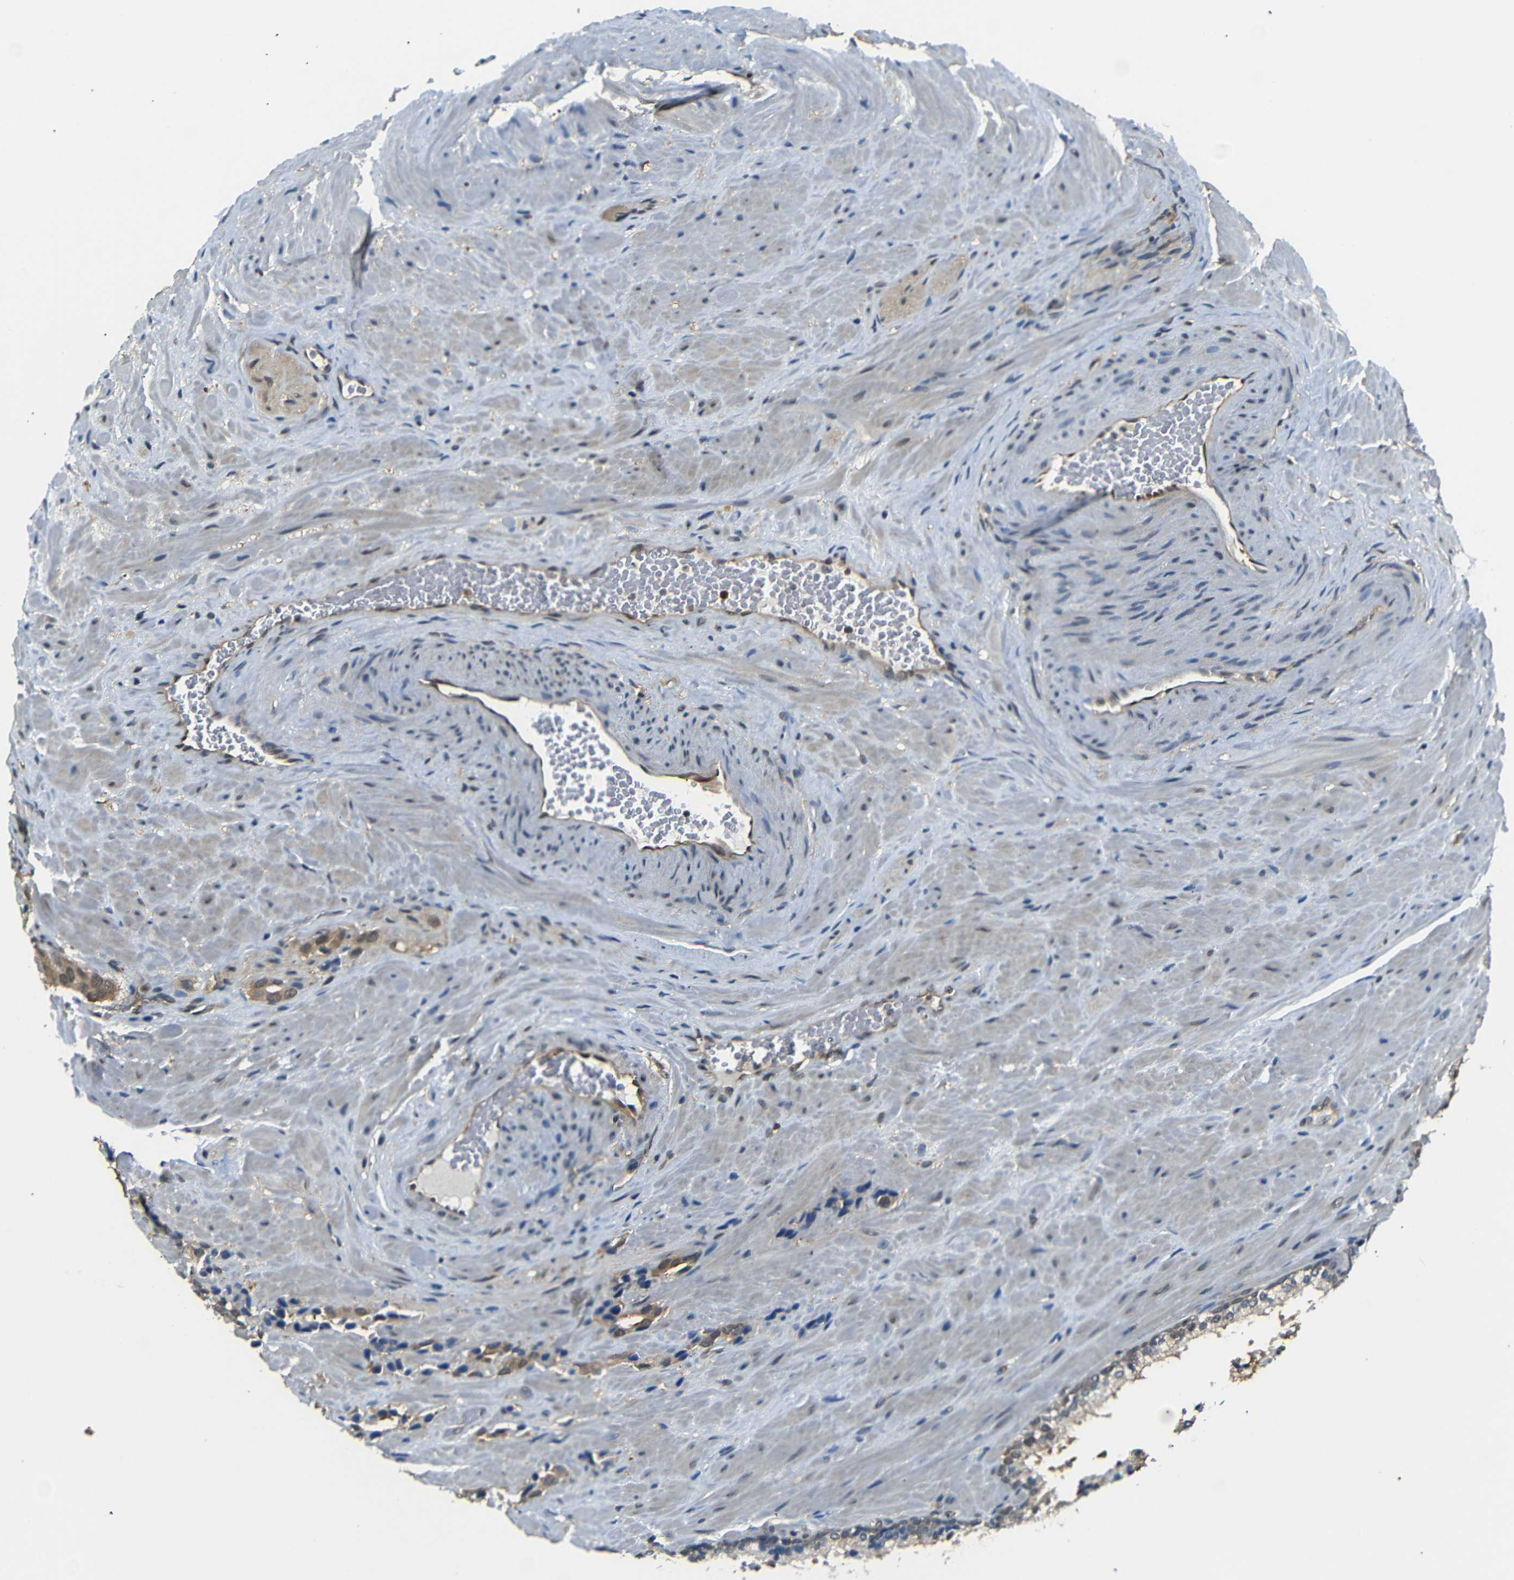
{"staining": {"intensity": "moderate", "quantity": ">75%", "location": "cytoplasmic/membranous,nuclear"}, "tissue": "prostate cancer", "cell_type": "Tumor cells", "image_type": "cancer", "snomed": [{"axis": "morphology", "description": "Adenocarcinoma, High grade"}, {"axis": "topography", "description": "Prostate"}], "caption": "About >75% of tumor cells in prostate cancer (adenocarcinoma (high-grade)) exhibit moderate cytoplasmic/membranous and nuclear protein positivity as visualized by brown immunohistochemical staining.", "gene": "UBXN1", "patient": {"sex": "male", "age": 64}}